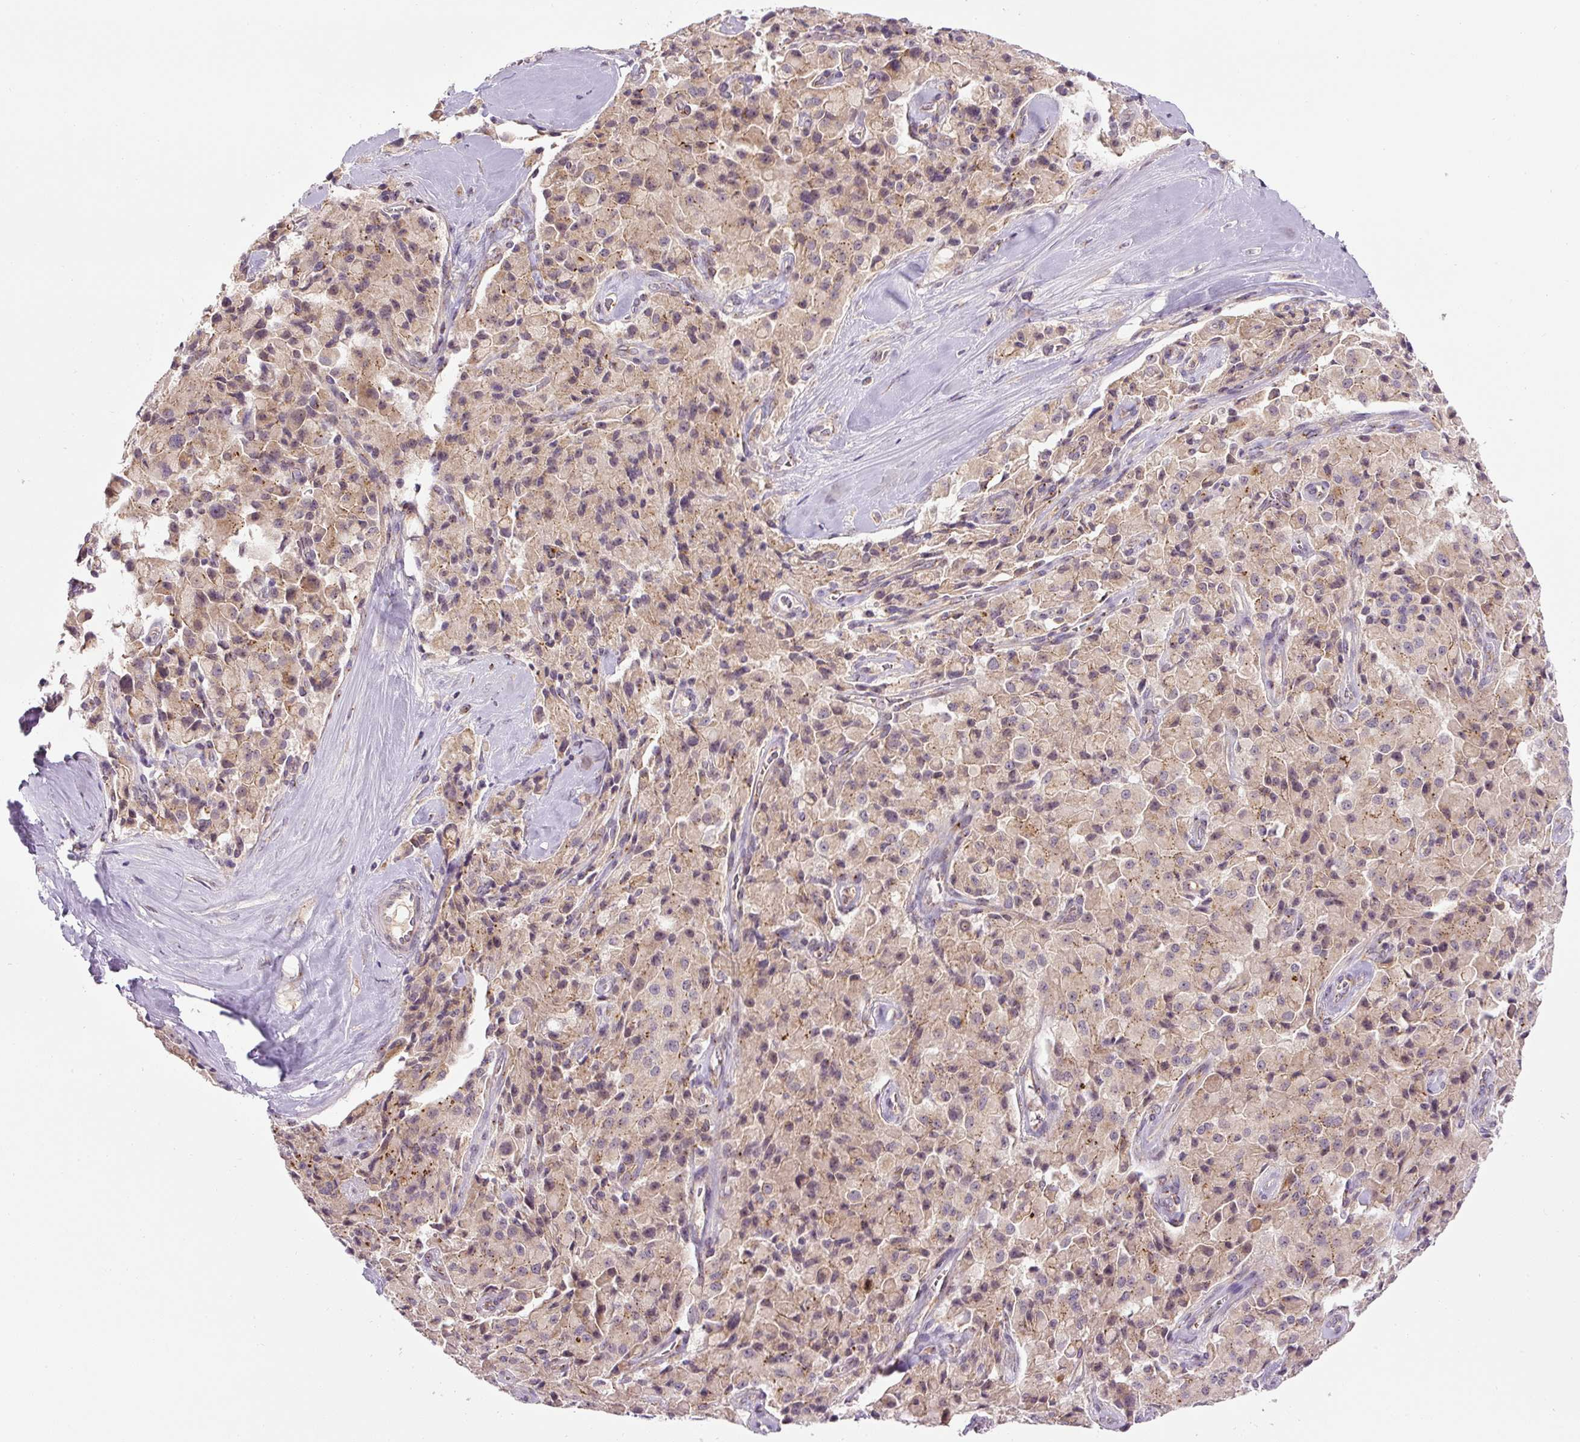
{"staining": {"intensity": "moderate", "quantity": ">75%", "location": "cytoplasmic/membranous"}, "tissue": "pancreatic cancer", "cell_type": "Tumor cells", "image_type": "cancer", "snomed": [{"axis": "morphology", "description": "Adenocarcinoma, NOS"}, {"axis": "topography", "description": "Pancreas"}], "caption": "The immunohistochemical stain shows moderate cytoplasmic/membranous positivity in tumor cells of pancreatic cancer tissue.", "gene": "PCM1", "patient": {"sex": "male", "age": 65}}